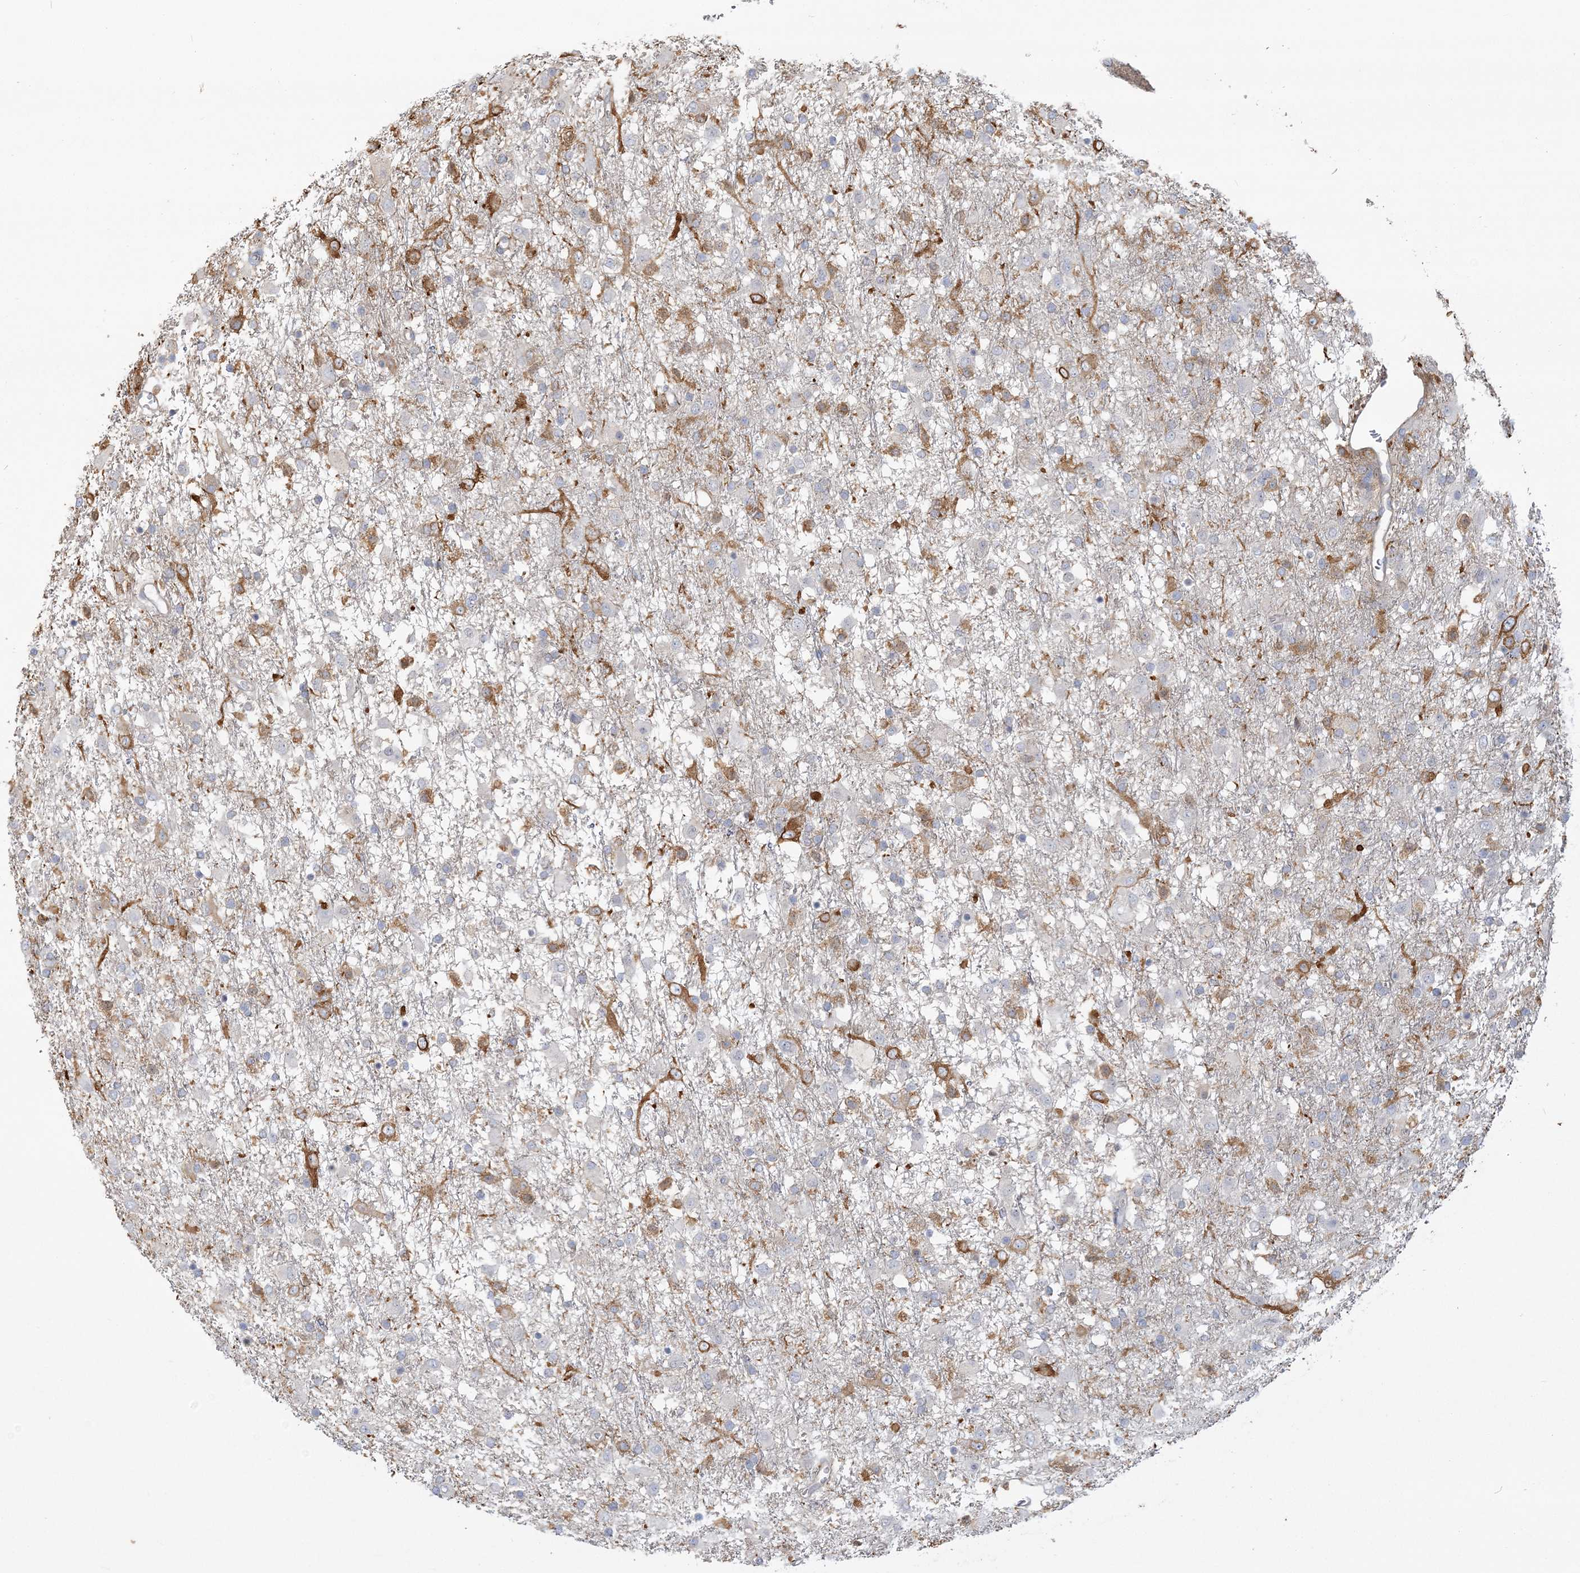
{"staining": {"intensity": "negative", "quantity": "none", "location": "none"}, "tissue": "glioma", "cell_type": "Tumor cells", "image_type": "cancer", "snomed": [{"axis": "morphology", "description": "Glioma, malignant, Low grade"}, {"axis": "topography", "description": "Brain"}], "caption": "Glioma was stained to show a protein in brown. There is no significant expression in tumor cells.", "gene": "ANKS1A", "patient": {"sex": "male", "age": 65}}